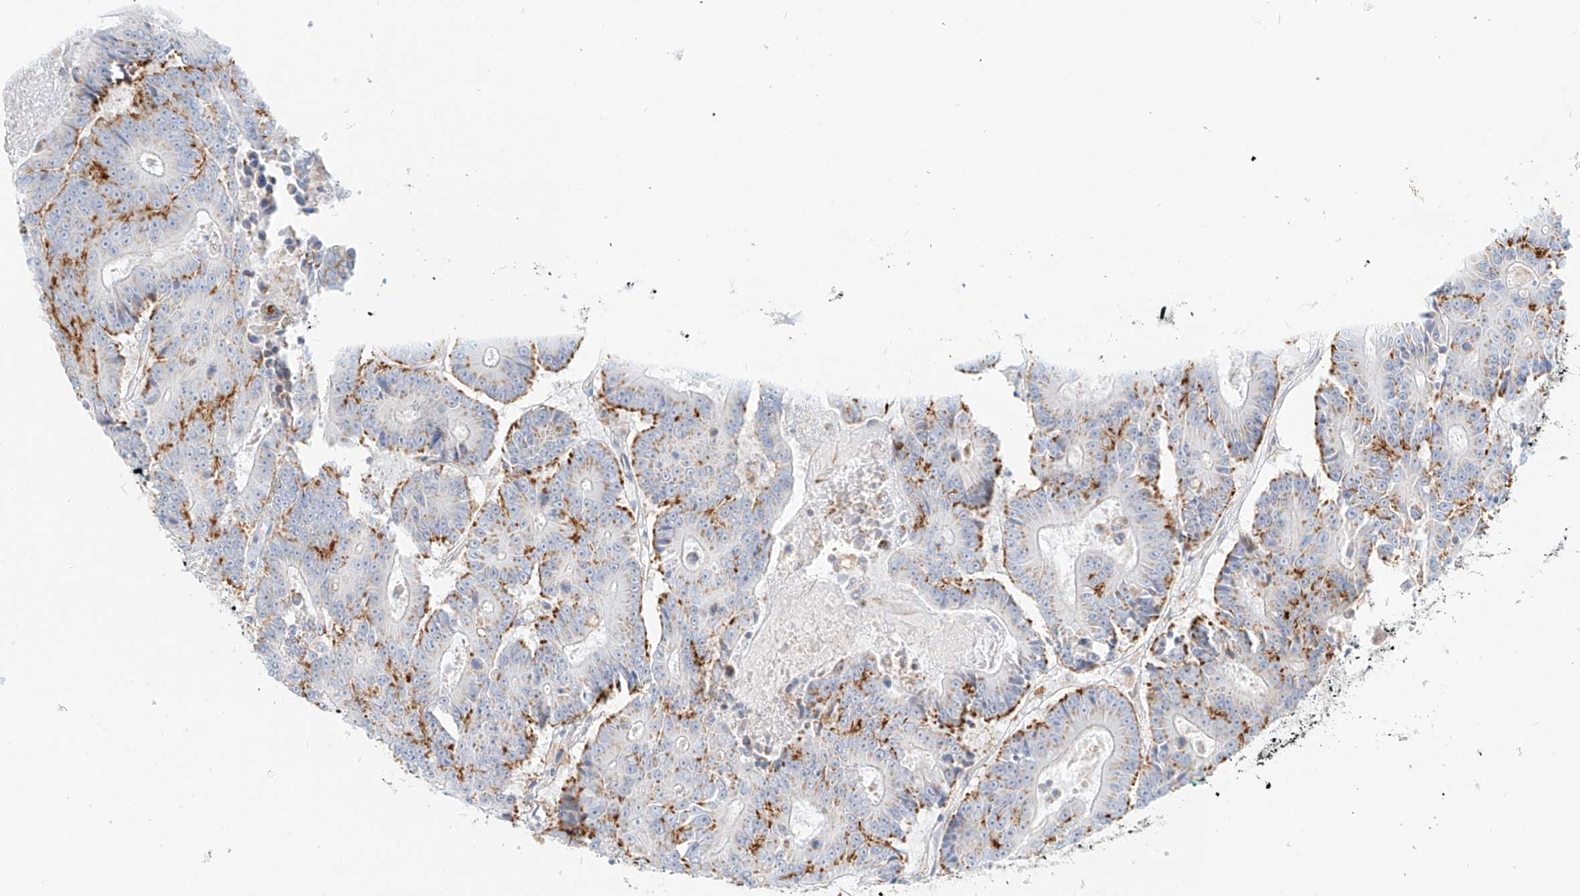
{"staining": {"intensity": "moderate", "quantity": "25%-75%", "location": "cytoplasmic/membranous"}, "tissue": "colorectal cancer", "cell_type": "Tumor cells", "image_type": "cancer", "snomed": [{"axis": "morphology", "description": "Adenocarcinoma, NOS"}, {"axis": "topography", "description": "Colon"}], "caption": "High-power microscopy captured an immunohistochemistry photomicrograph of colorectal cancer, revealing moderate cytoplasmic/membranous expression in about 25%-75% of tumor cells. (Stains: DAB (3,3'-diaminobenzidine) in brown, nuclei in blue, Microscopy: brightfield microscopy at high magnification).", "gene": "SLC35F6", "patient": {"sex": "male", "age": 83}}